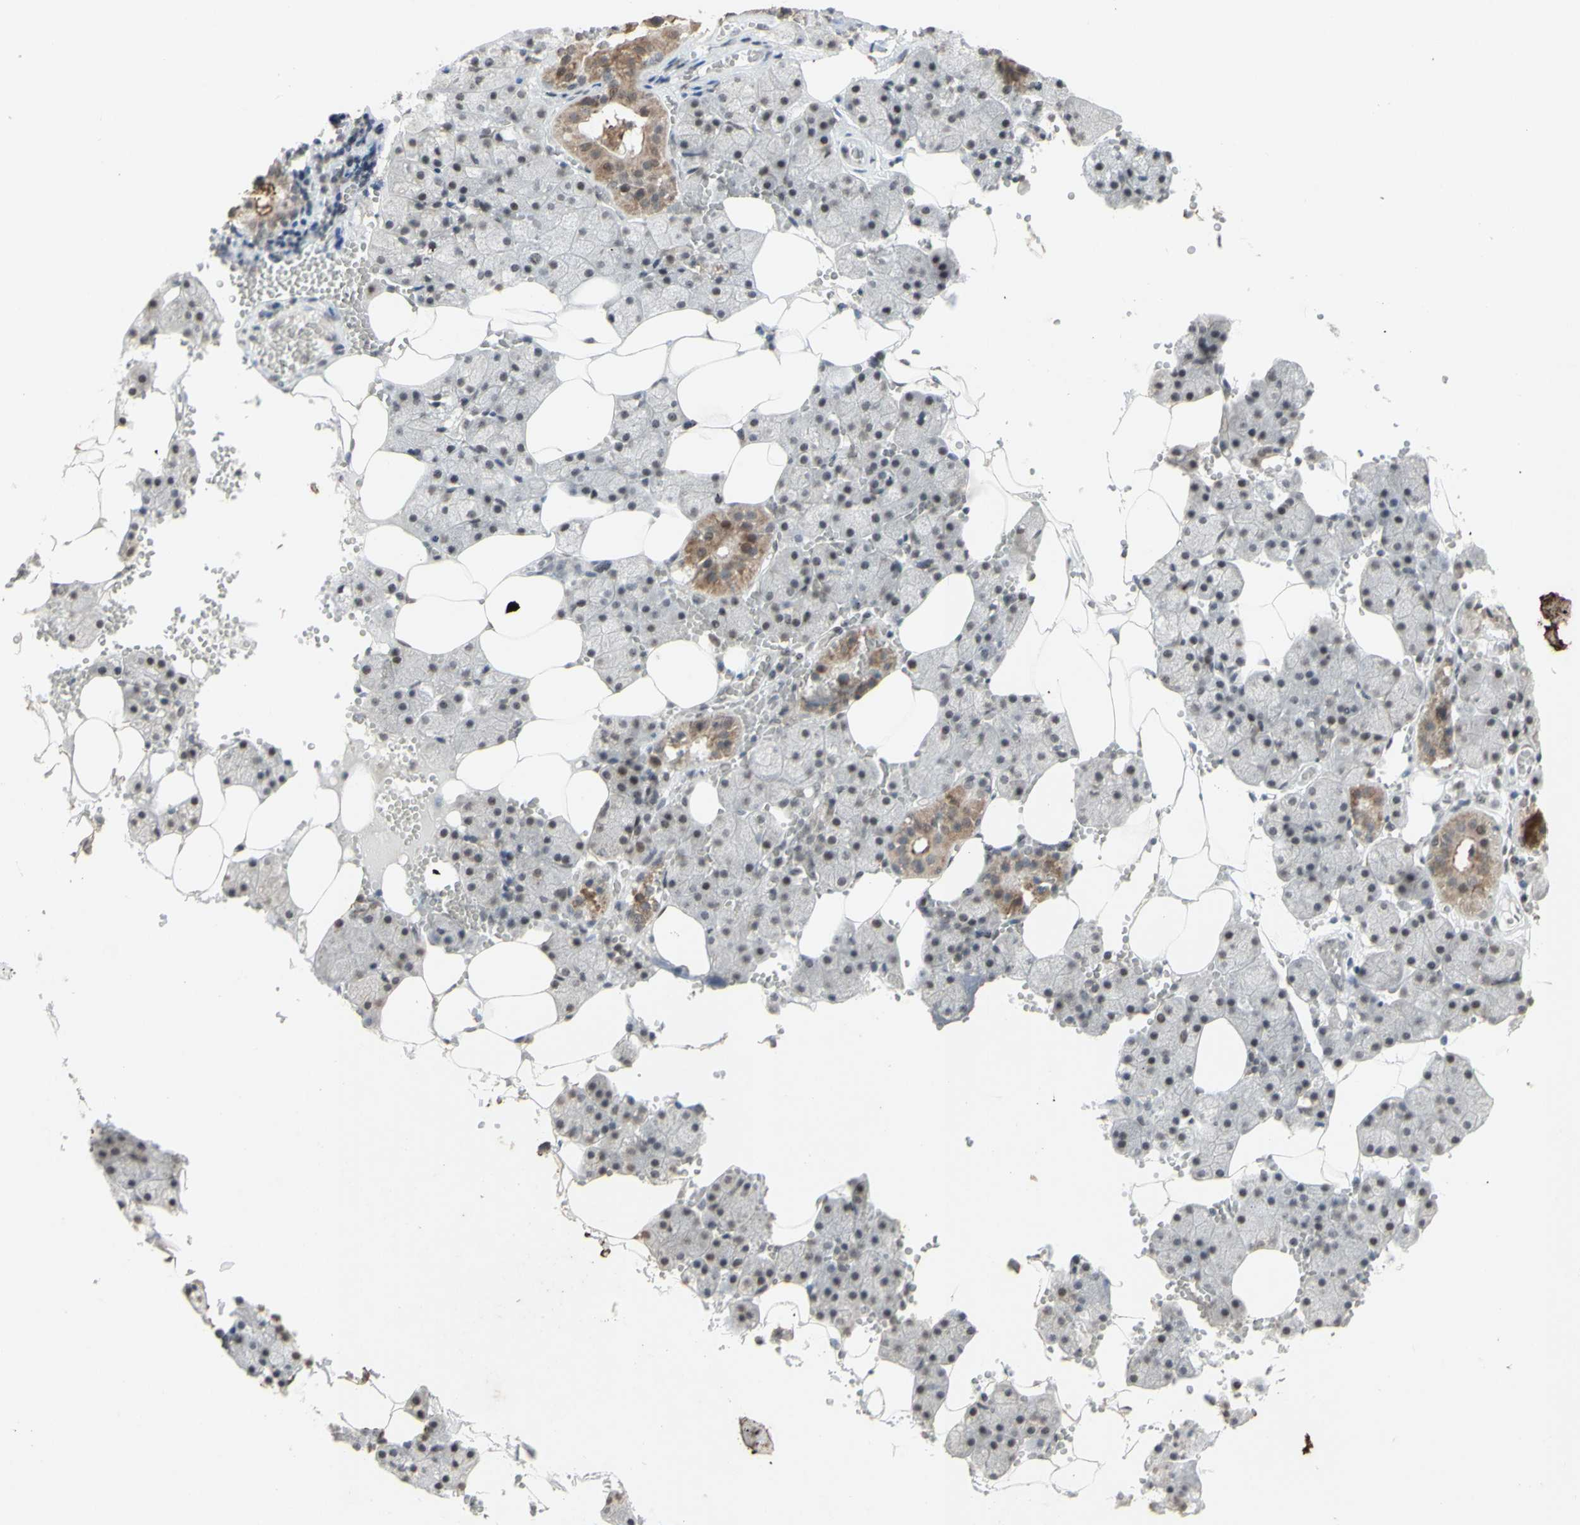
{"staining": {"intensity": "weak", "quantity": "<25%", "location": "cytoplasmic/membranous"}, "tissue": "salivary gland", "cell_type": "Glandular cells", "image_type": "normal", "snomed": [{"axis": "morphology", "description": "Normal tissue, NOS"}, {"axis": "topography", "description": "Salivary gland"}], "caption": "Immunohistochemistry (IHC) micrograph of normal human salivary gland stained for a protein (brown), which shows no expression in glandular cells. The staining was performed using DAB to visualize the protein expression in brown, while the nuclei were stained in blue with hematoxylin (Magnification: 20x).", "gene": "CENPB", "patient": {"sex": "male", "age": 62}}